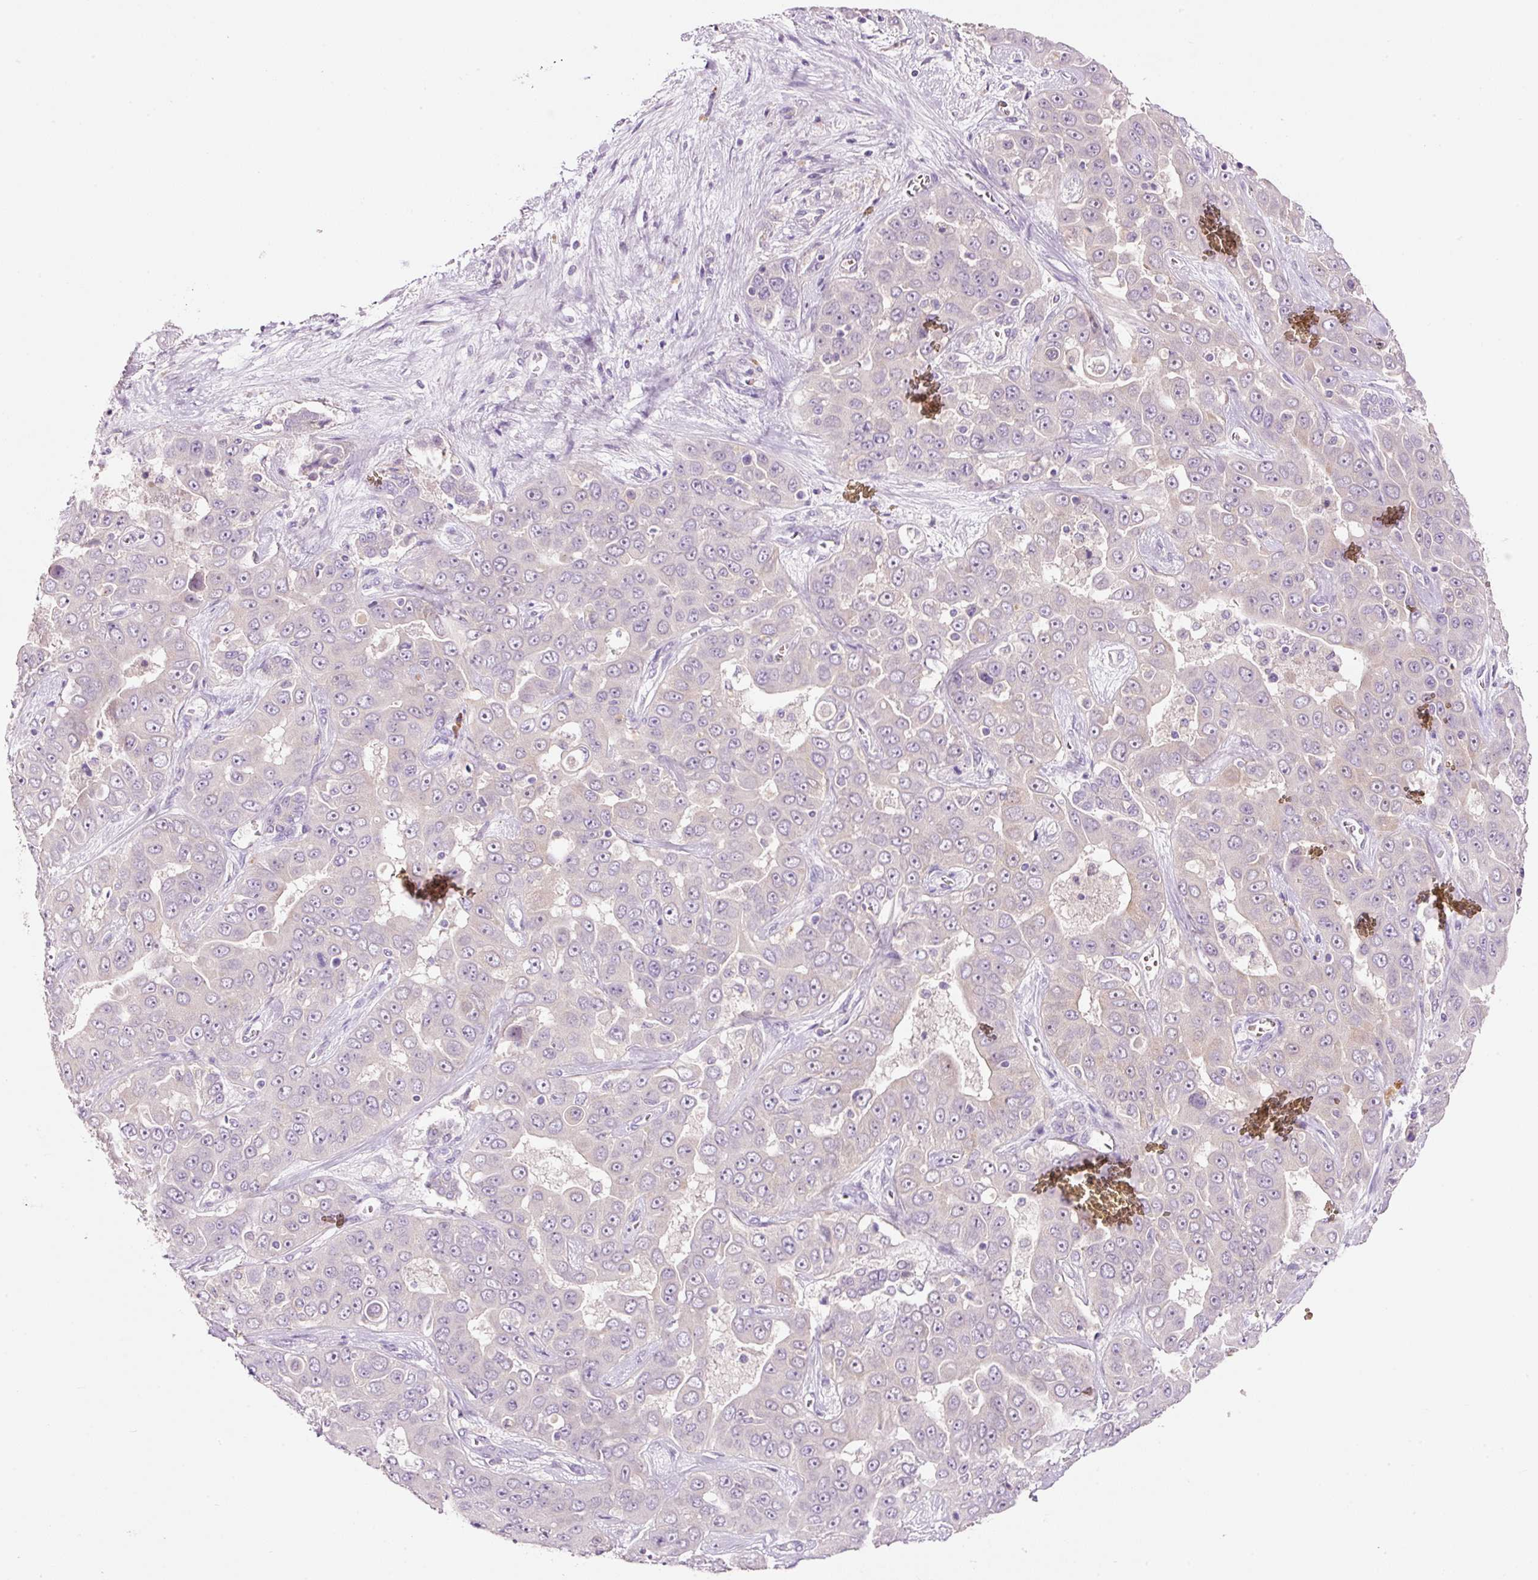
{"staining": {"intensity": "negative", "quantity": "none", "location": "none"}, "tissue": "liver cancer", "cell_type": "Tumor cells", "image_type": "cancer", "snomed": [{"axis": "morphology", "description": "Cholangiocarcinoma"}, {"axis": "topography", "description": "Liver"}], "caption": "Immunohistochemistry (IHC) photomicrograph of human liver cholangiocarcinoma stained for a protein (brown), which demonstrates no staining in tumor cells.", "gene": "TENT5C", "patient": {"sex": "female", "age": 52}}